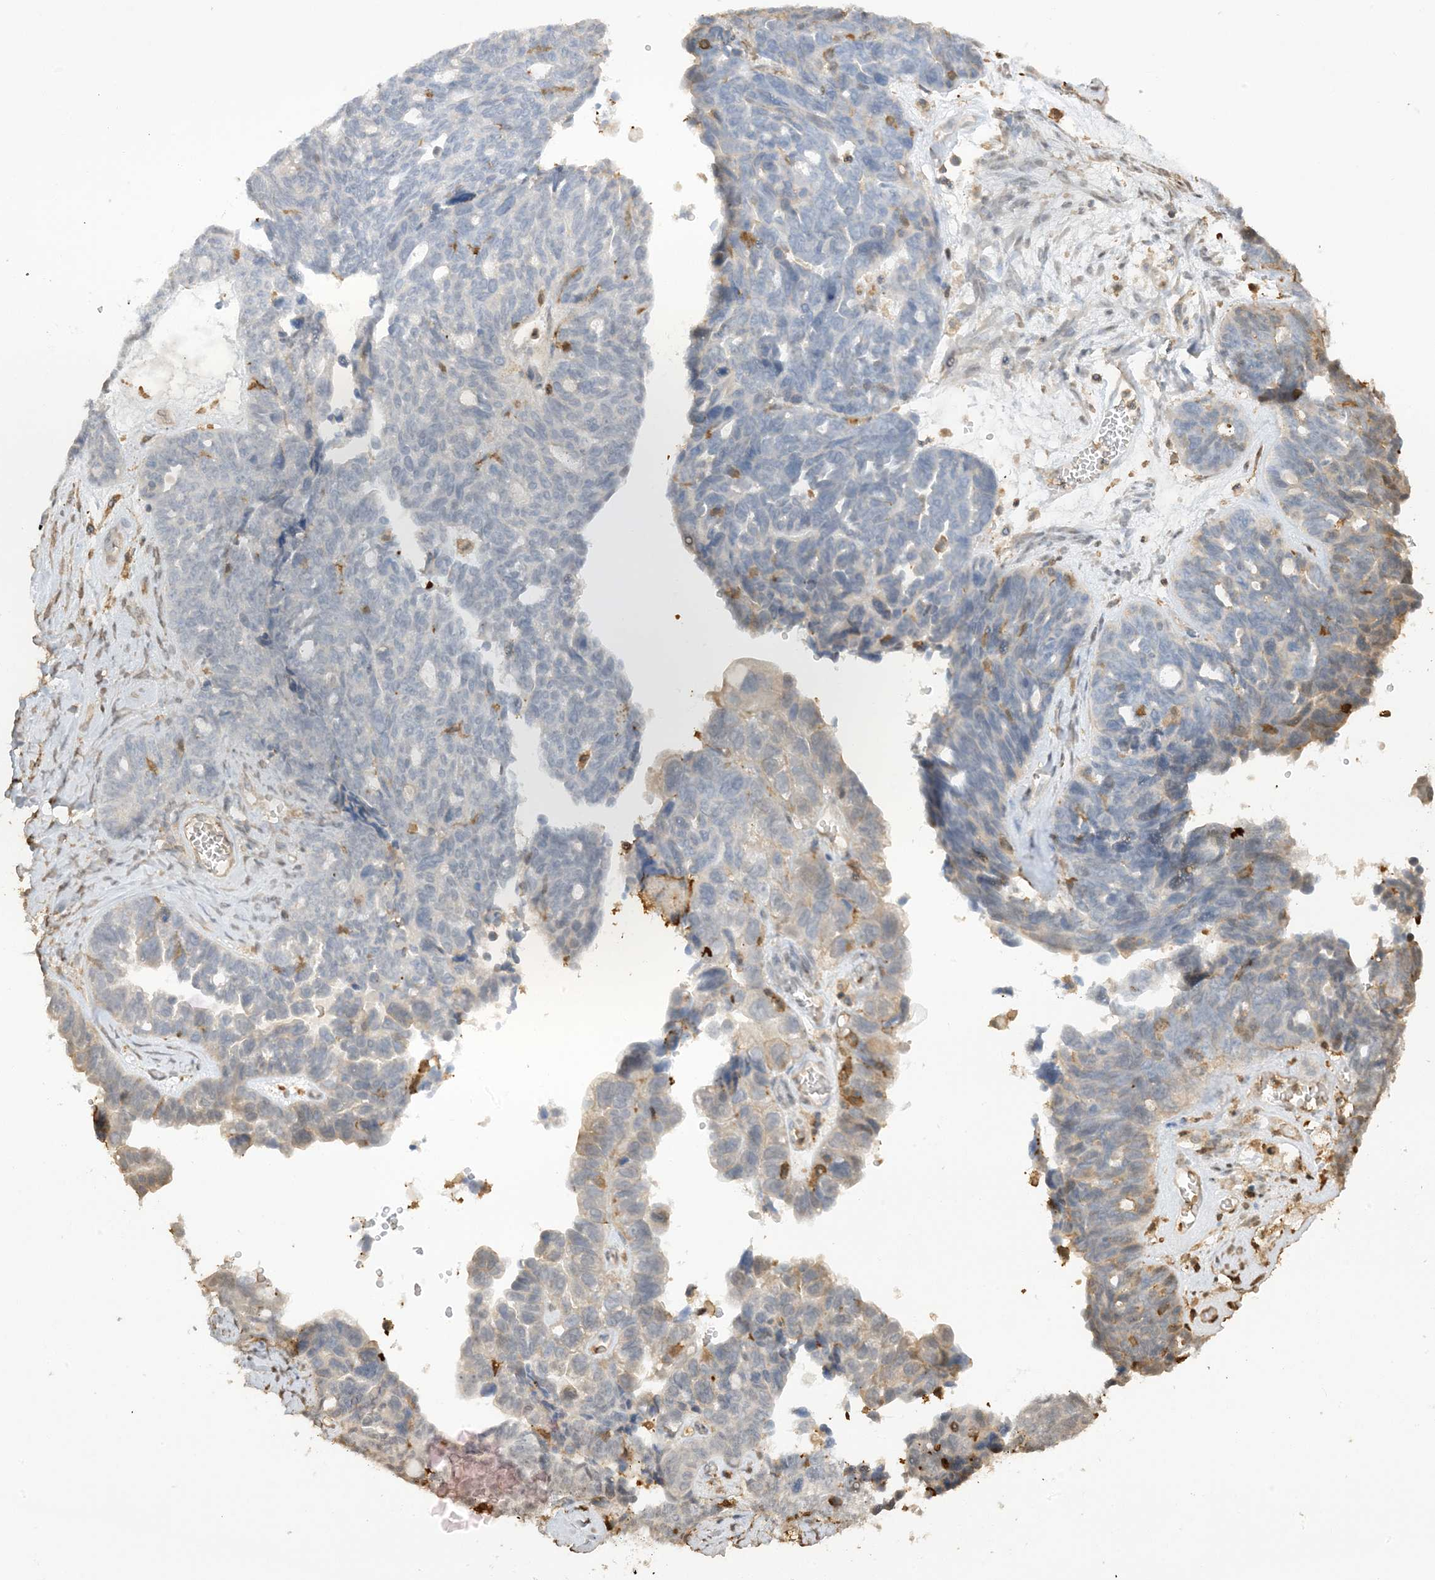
{"staining": {"intensity": "negative", "quantity": "none", "location": "none"}, "tissue": "ovarian cancer", "cell_type": "Tumor cells", "image_type": "cancer", "snomed": [{"axis": "morphology", "description": "Cystadenocarcinoma, serous, NOS"}, {"axis": "topography", "description": "Ovary"}], "caption": "Immunohistochemistry of human ovarian cancer (serous cystadenocarcinoma) displays no positivity in tumor cells.", "gene": "PHACTR2", "patient": {"sex": "female", "age": 79}}